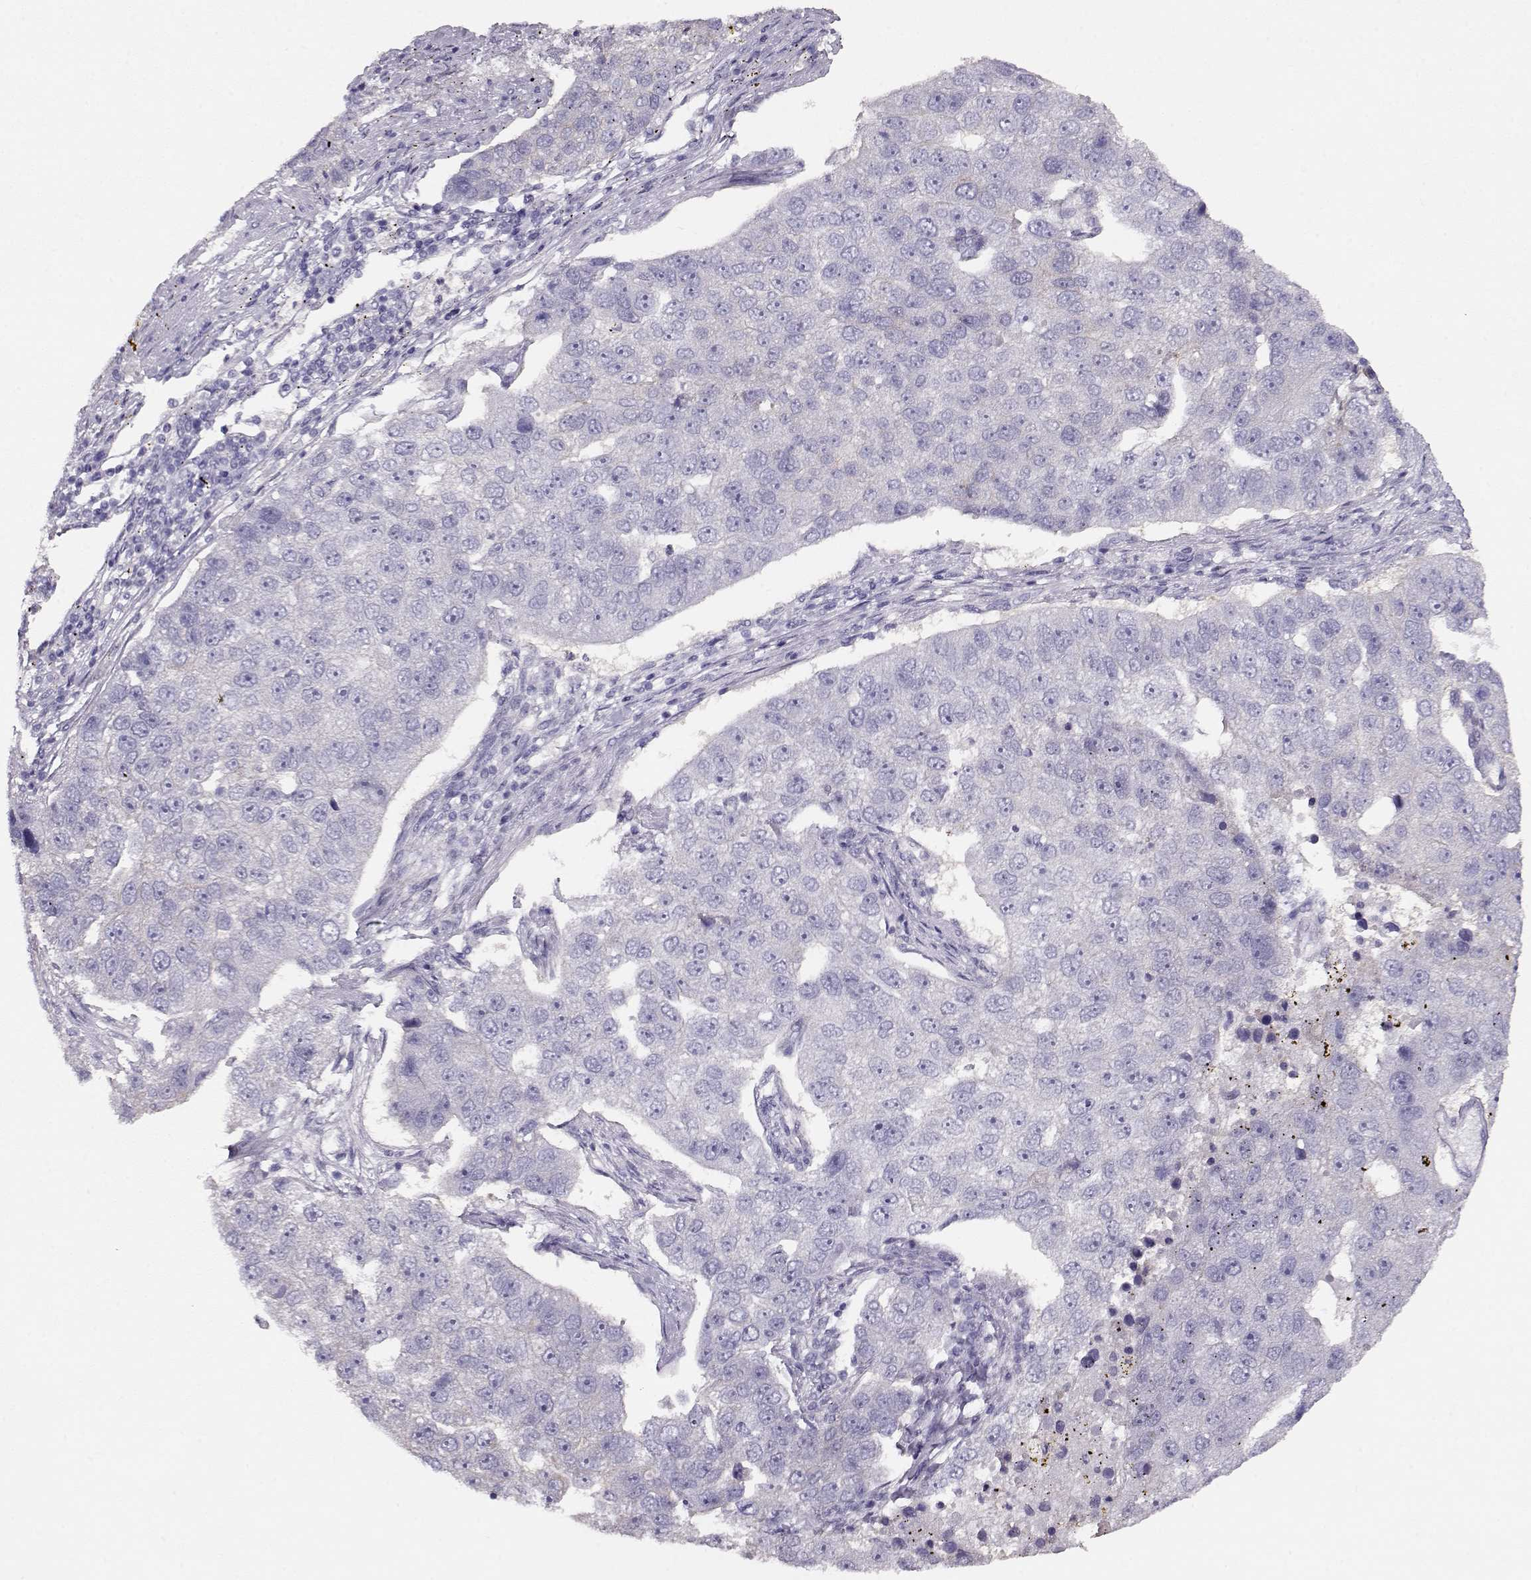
{"staining": {"intensity": "negative", "quantity": "none", "location": "none"}, "tissue": "pancreatic cancer", "cell_type": "Tumor cells", "image_type": "cancer", "snomed": [{"axis": "morphology", "description": "Adenocarcinoma, NOS"}, {"axis": "topography", "description": "Pancreas"}], "caption": "An image of pancreatic cancer (adenocarcinoma) stained for a protein displays no brown staining in tumor cells.", "gene": "NDRG4", "patient": {"sex": "female", "age": 61}}